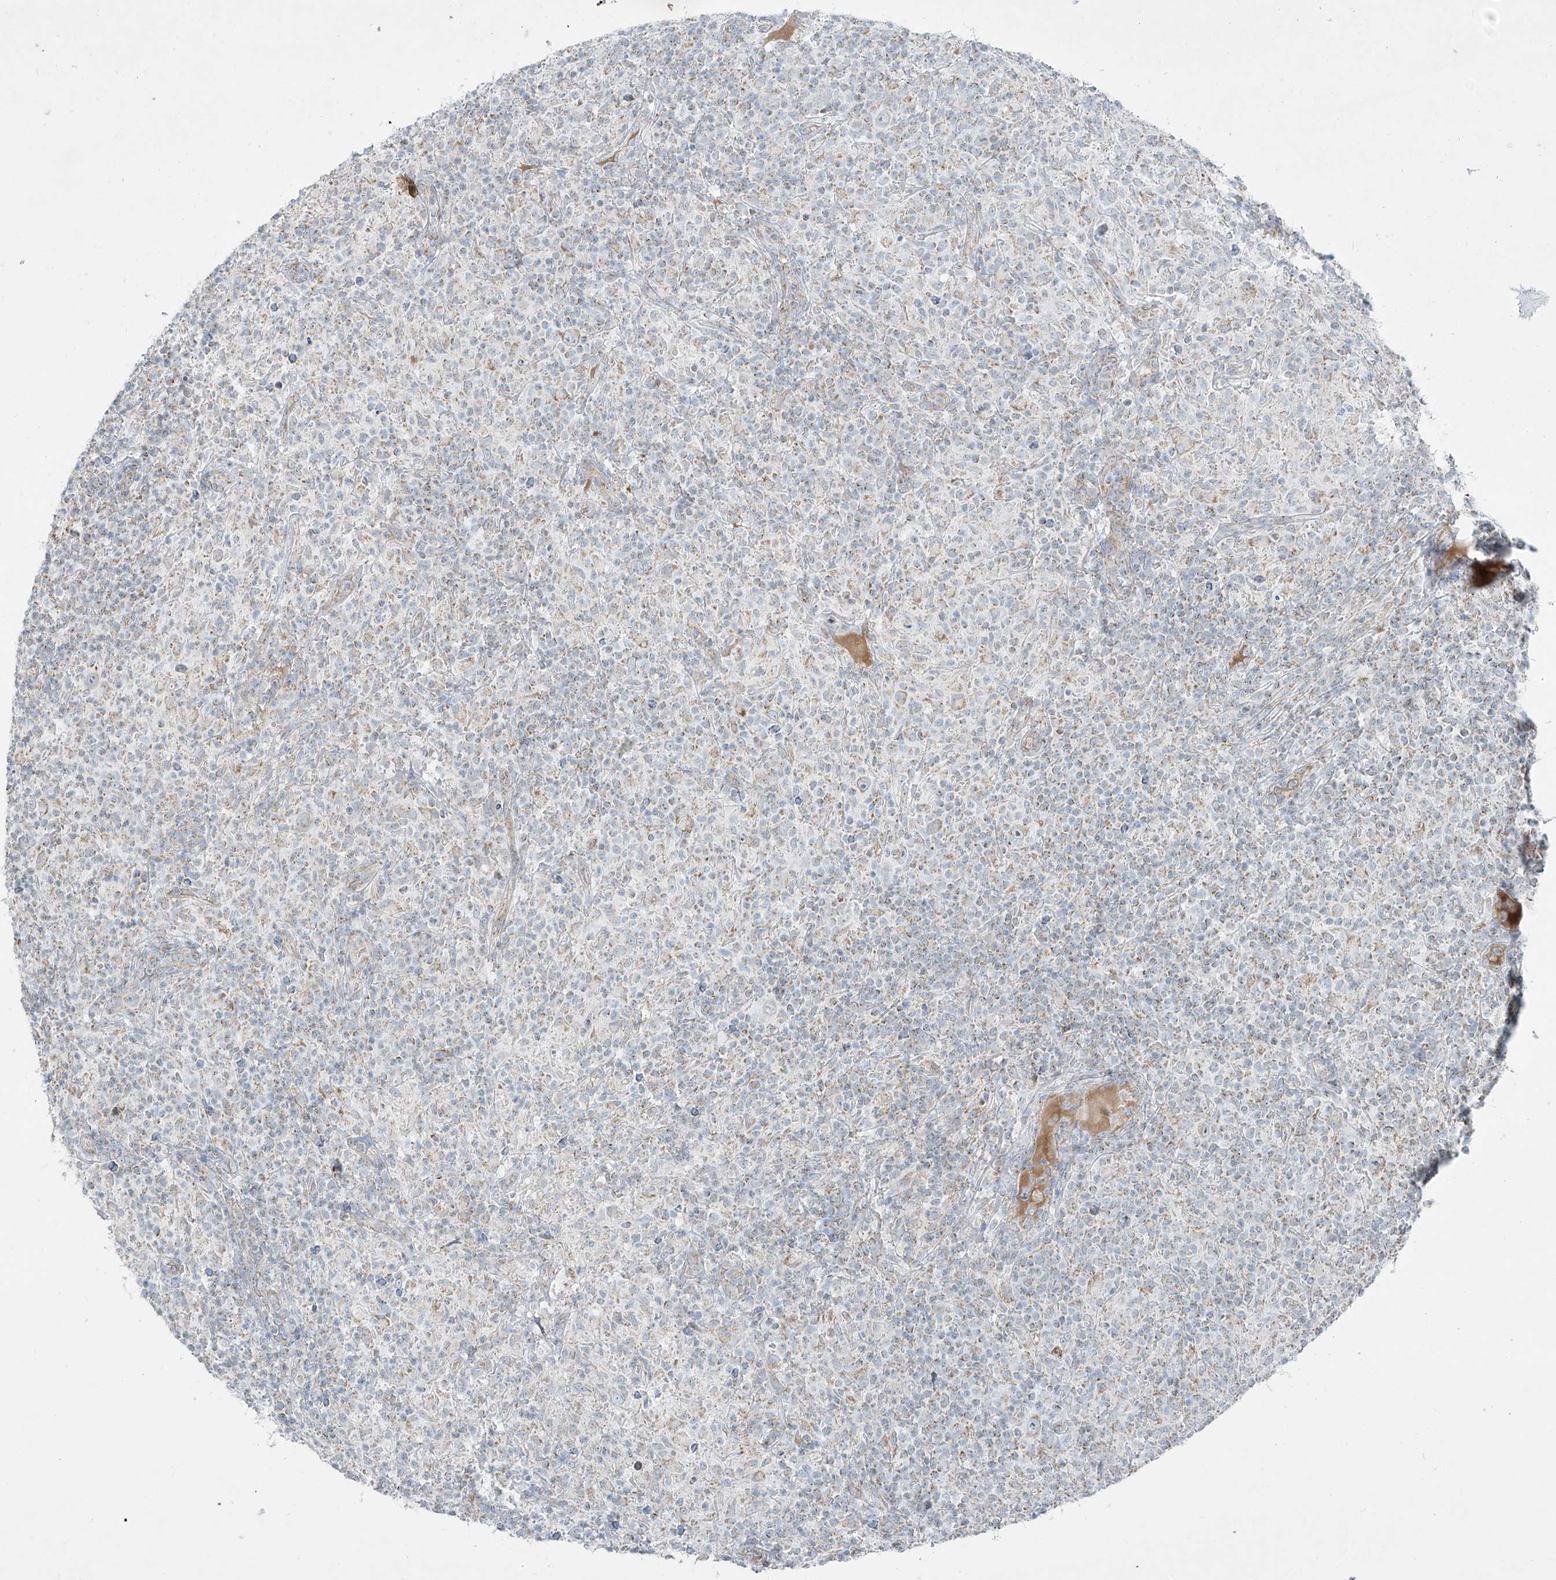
{"staining": {"intensity": "negative", "quantity": "none", "location": "none"}, "tissue": "lymphoma", "cell_type": "Tumor cells", "image_type": "cancer", "snomed": [{"axis": "morphology", "description": "Hodgkin's disease, NOS"}, {"axis": "topography", "description": "Lymph node"}], "caption": "This image is of lymphoma stained with IHC to label a protein in brown with the nuclei are counter-stained blue. There is no expression in tumor cells. (Immunohistochemistry (ihc), brightfield microscopy, high magnification).", "gene": "SMDT1", "patient": {"sex": "male", "age": 70}}